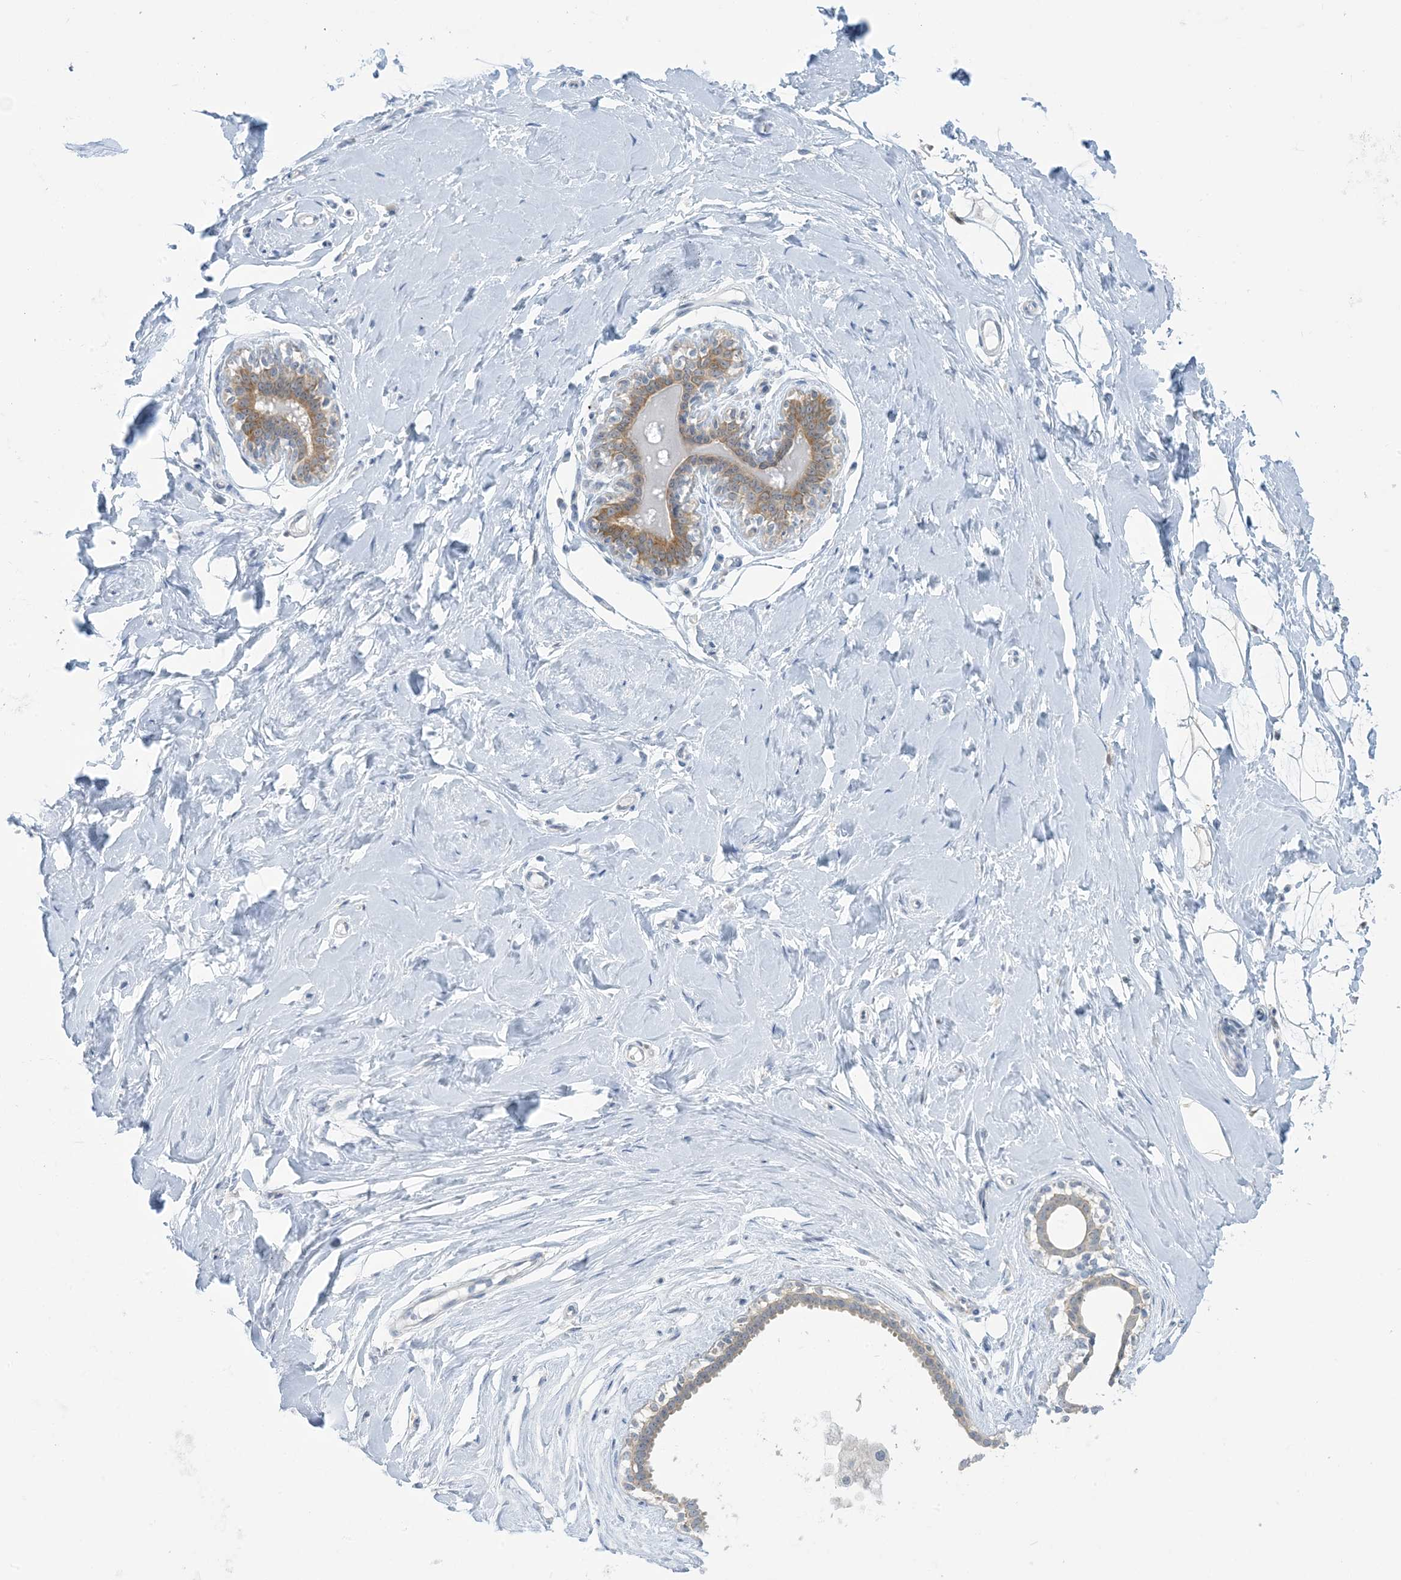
{"staining": {"intensity": "negative", "quantity": "none", "location": "none"}, "tissue": "breast", "cell_type": "Adipocytes", "image_type": "normal", "snomed": [{"axis": "morphology", "description": "Normal tissue, NOS"}, {"axis": "morphology", "description": "Adenoma, NOS"}, {"axis": "topography", "description": "Breast"}], "caption": "DAB immunohistochemical staining of unremarkable human breast demonstrates no significant staining in adipocytes.", "gene": "MRPS18A", "patient": {"sex": "female", "age": 23}}